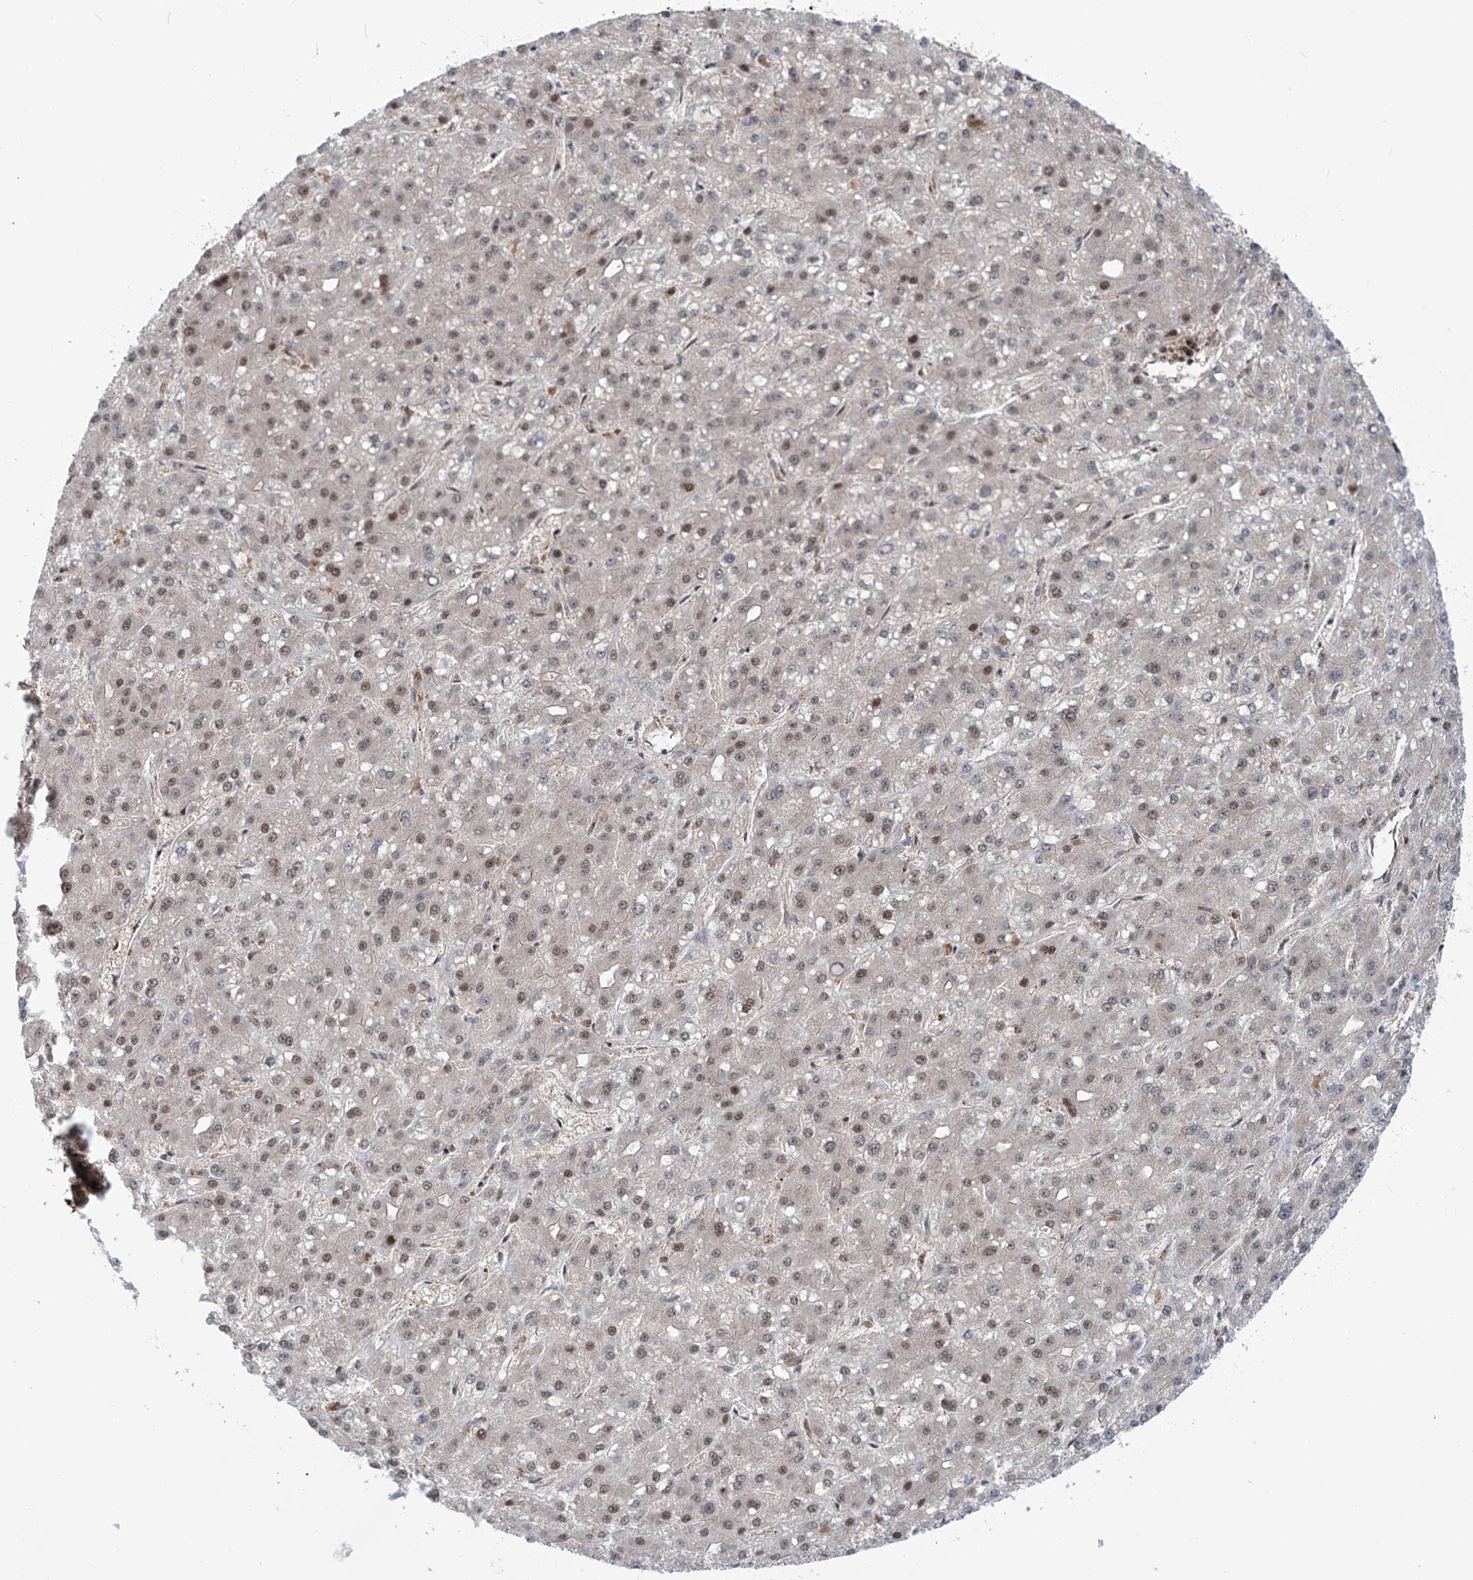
{"staining": {"intensity": "moderate", "quantity": "25%-75%", "location": "nuclear"}, "tissue": "liver cancer", "cell_type": "Tumor cells", "image_type": "cancer", "snomed": [{"axis": "morphology", "description": "Carcinoma, Hepatocellular, NOS"}, {"axis": "topography", "description": "Liver"}], "caption": "Immunohistochemistry histopathology image of neoplastic tissue: human liver hepatocellular carcinoma stained using immunohistochemistry (IHC) shows medium levels of moderate protein expression localized specifically in the nuclear of tumor cells, appearing as a nuclear brown color.", "gene": "LAGE3", "patient": {"sex": "male", "age": 67}}